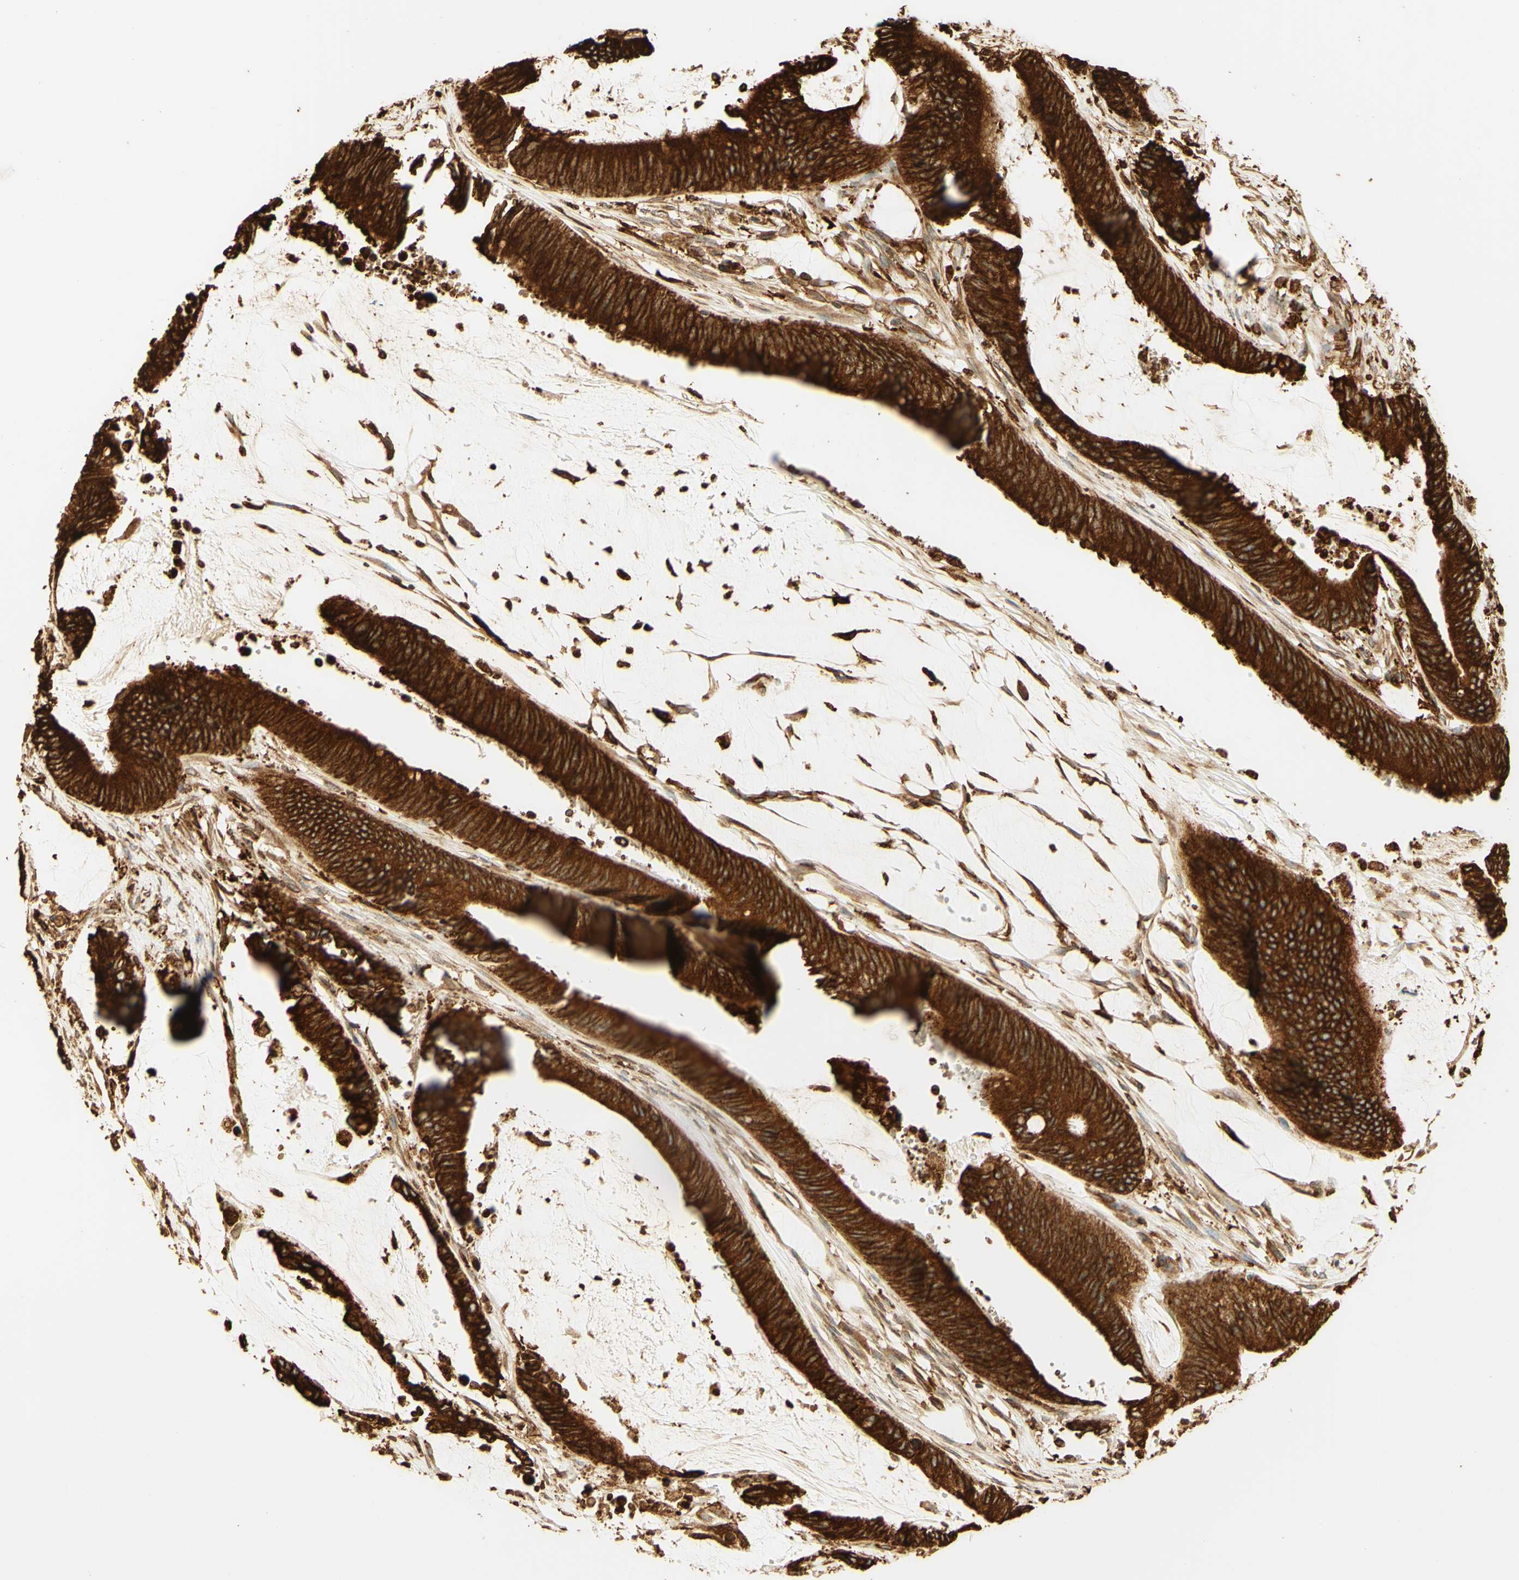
{"staining": {"intensity": "strong", "quantity": ">75%", "location": "cytoplasmic/membranous"}, "tissue": "colorectal cancer", "cell_type": "Tumor cells", "image_type": "cancer", "snomed": [{"axis": "morphology", "description": "Adenocarcinoma, NOS"}, {"axis": "topography", "description": "Rectum"}], "caption": "This micrograph exhibits immunohistochemistry staining of human colorectal cancer, with high strong cytoplasmic/membranous staining in about >75% of tumor cells.", "gene": "CANX", "patient": {"sex": "female", "age": 66}}